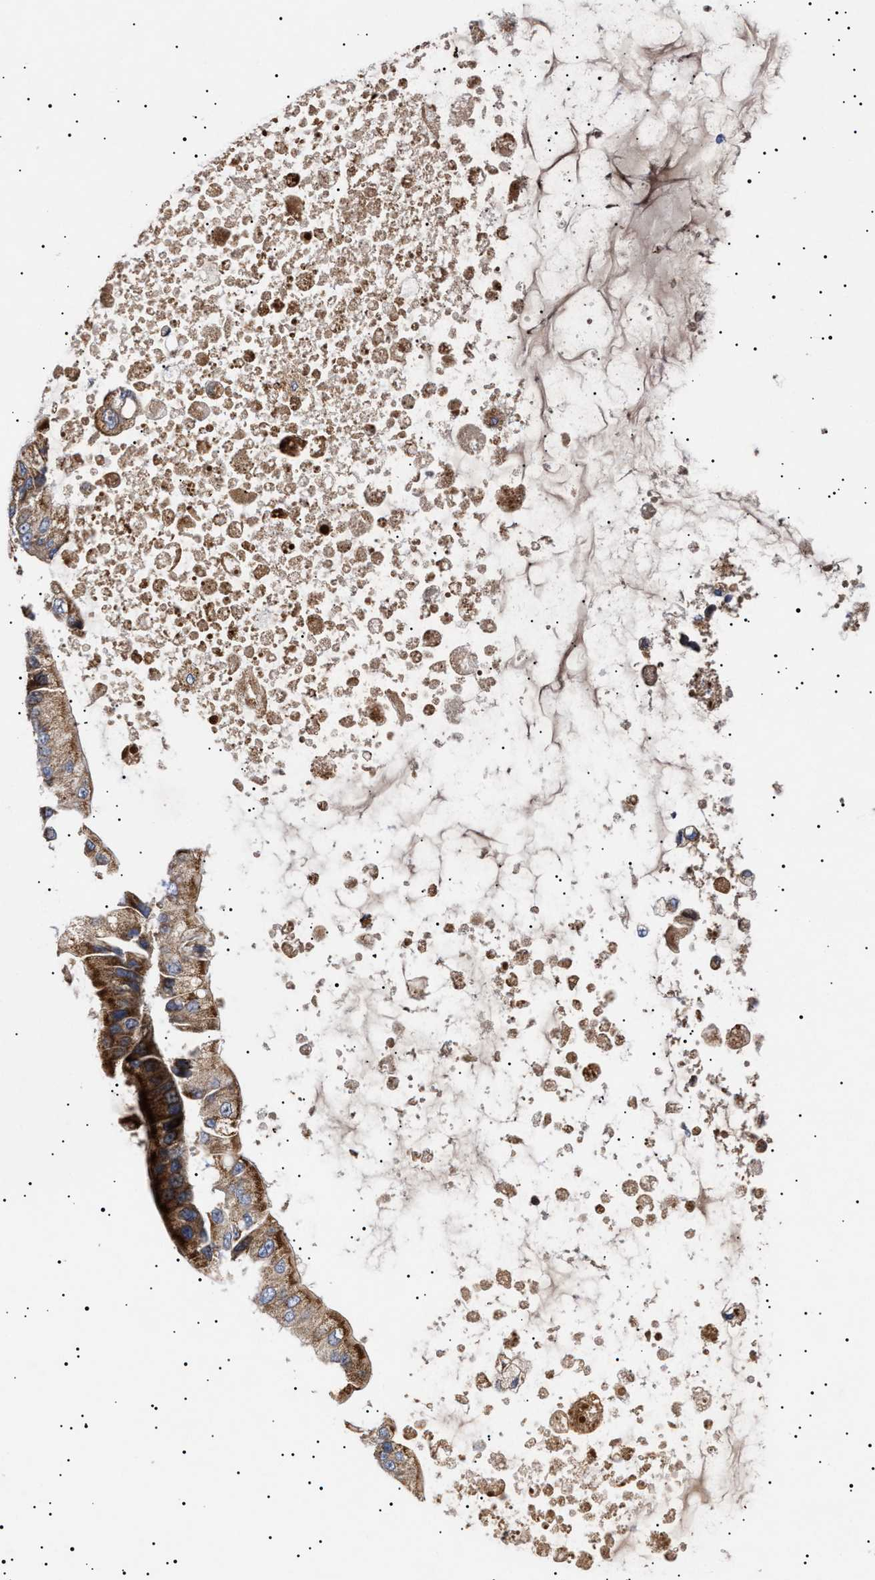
{"staining": {"intensity": "strong", "quantity": ">75%", "location": "cytoplasmic/membranous"}, "tissue": "liver cancer", "cell_type": "Tumor cells", "image_type": "cancer", "snomed": [{"axis": "morphology", "description": "Cholangiocarcinoma"}, {"axis": "topography", "description": "Liver"}], "caption": "Human cholangiocarcinoma (liver) stained with a protein marker demonstrates strong staining in tumor cells.", "gene": "MRPL10", "patient": {"sex": "male", "age": 50}}